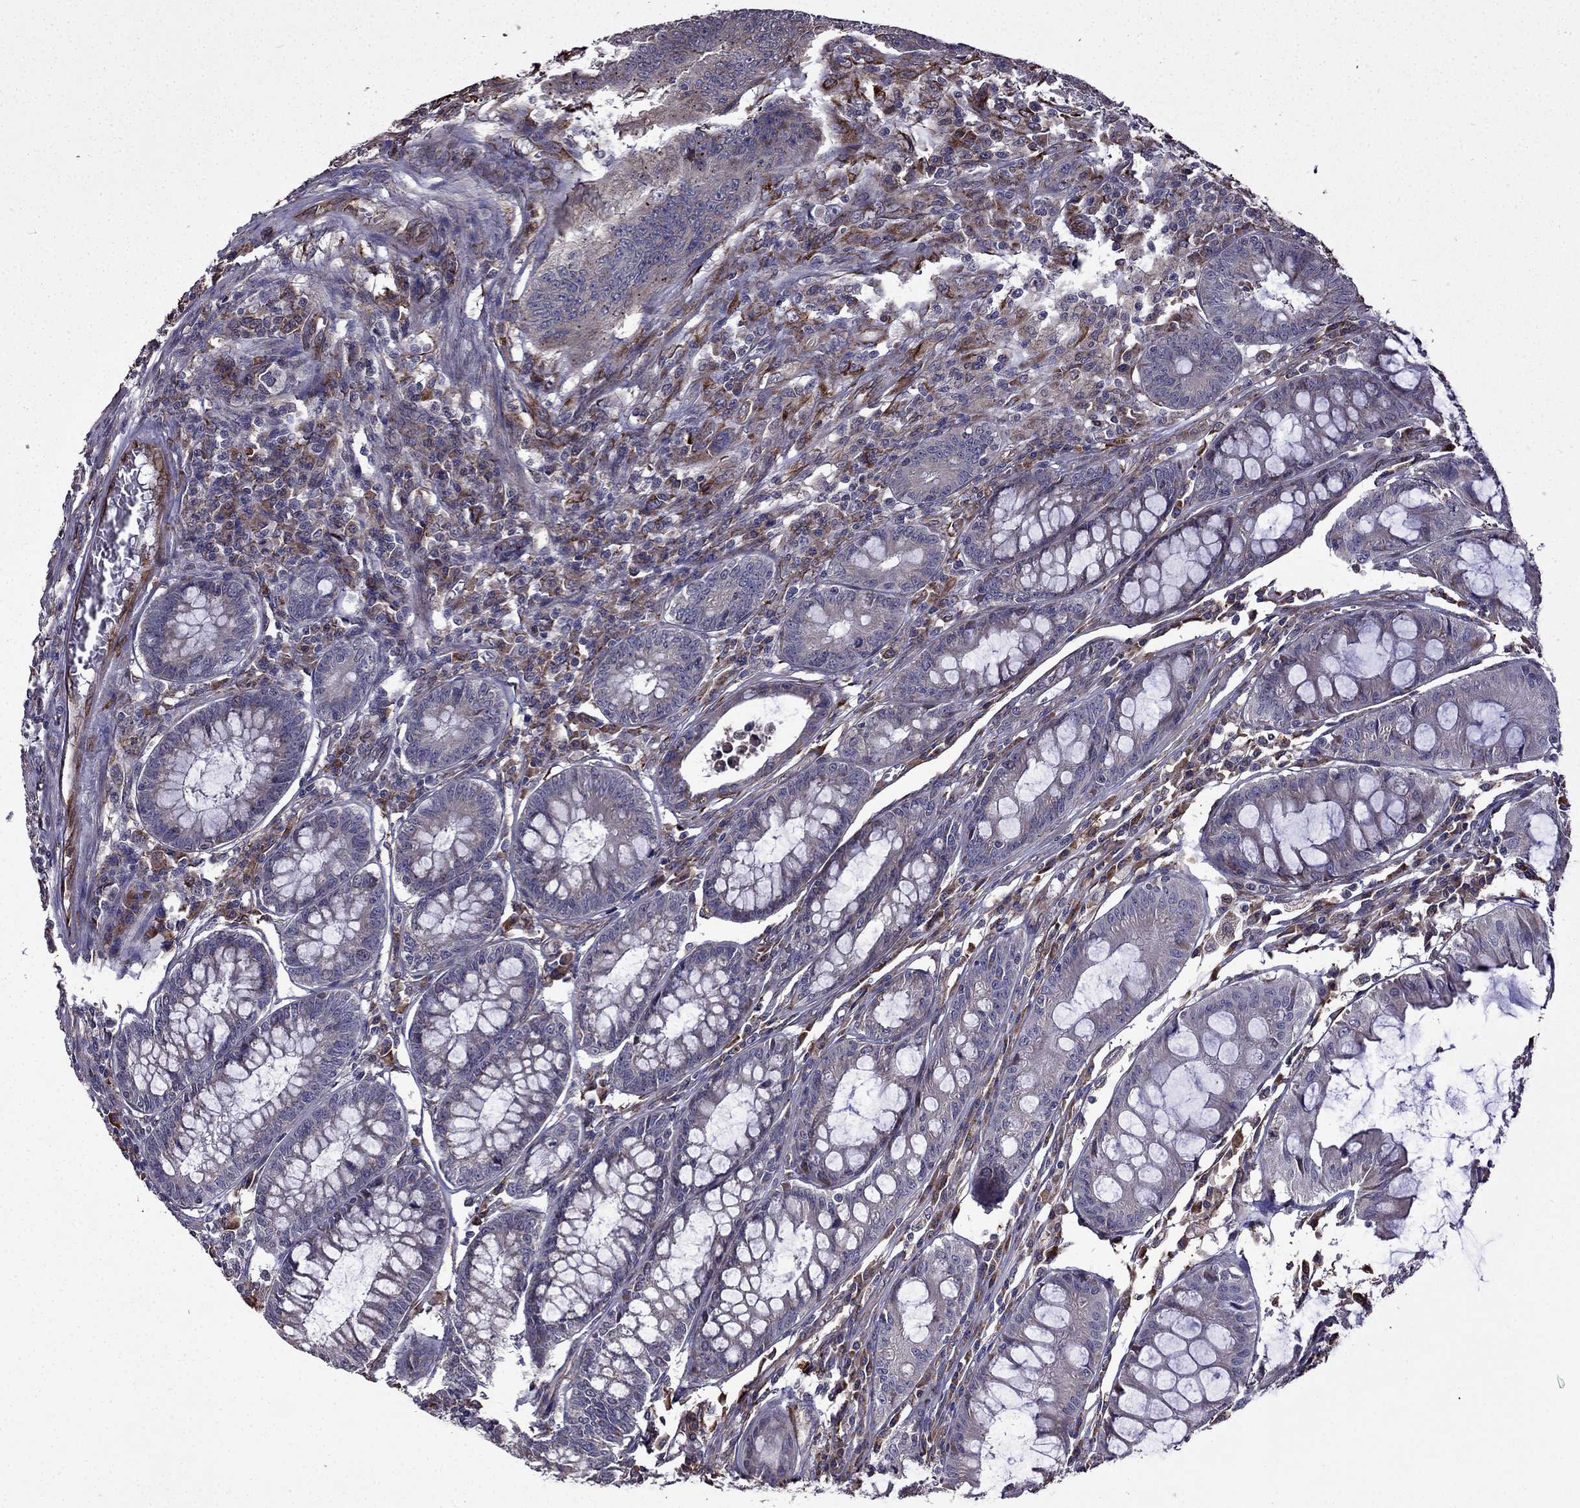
{"staining": {"intensity": "negative", "quantity": "none", "location": "none"}, "tissue": "colorectal cancer", "cell_type": "Tumor cells", "image_type": "cancer", "snomed": [{"axis": "morphology", "description": "Adenocarcinoma, NOS"}, {"axis": "topography", "description": "Rectum"}], "caption": "This is a image of immunohistochemistry (IHC) staining of colorectal cancer, which shows no staining in tumor cells.", "gene": "IKBIP", "patient": {"sex": "female", "age": 85}}